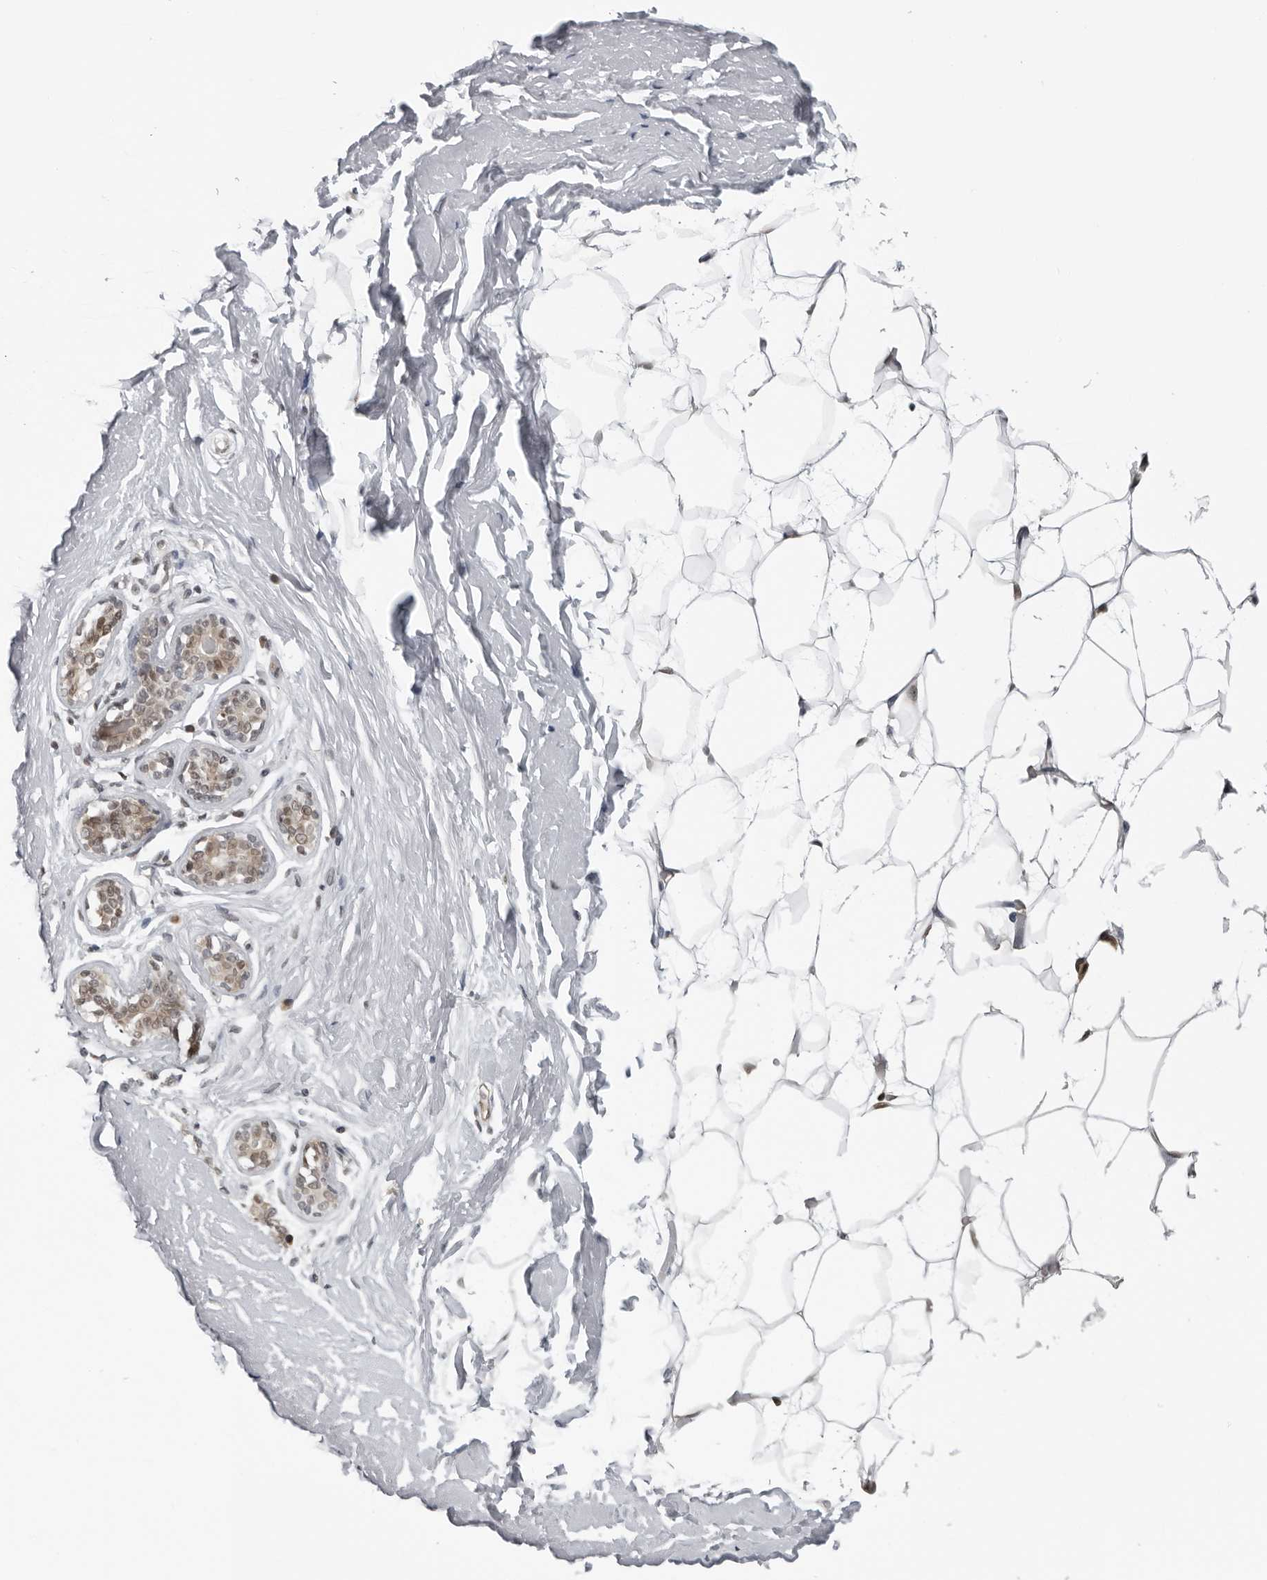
{"staining": {"intensity": "negative", "quantity": "none", "location": "none"}, "tissue": "breast", "cell_type": "Adipocytes", "image_type": "normal", "snomed": [{"axis": "morphology", "description": "Normal tissue, NOS"}, {"axis": "topography", "description": "Breast"}], "caption": "The immunohistochemistry (IHC) histopathology image has no significant staining in adipocytes of breast.", "gene": "MAF", "patient": {"sex": "female", "age": 23}}